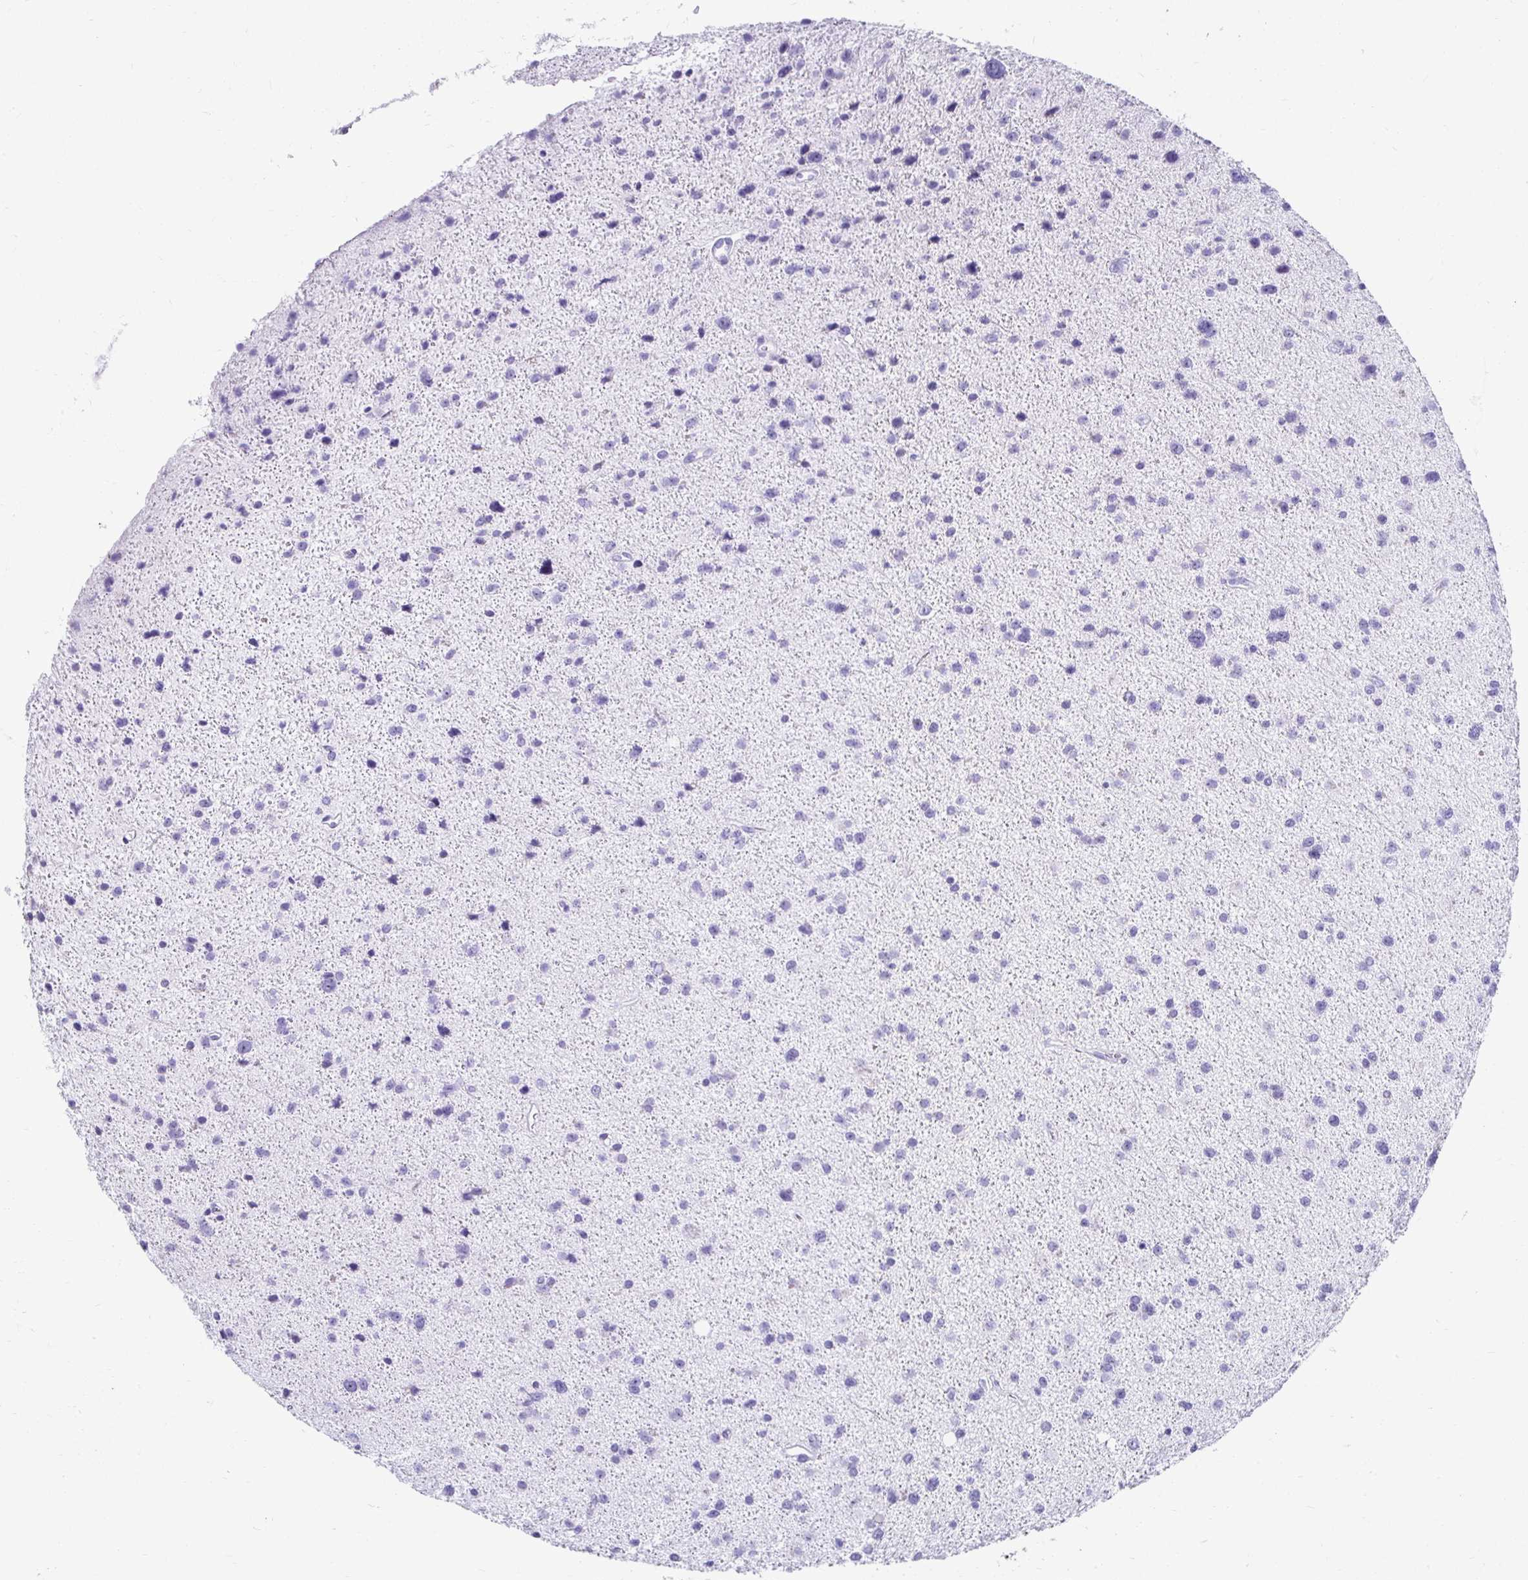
{"staining": {"intensity": "negative", "quantity": "none", "location": "none"}, "tissue": "glioma", "cell_type": "Tumor cells", "image_type": "cancer", "snomed": [{"axis": "morphology", "description": "Glioma, malignant, Low grade"}, {"axis": "topography", "description": "Brain"}], "caption": "This histopathology image is of low-grade glioma (malignant) stained with IHC to label a protein in brown with the nuclei are counter-stained blue. There is no positivity in tumor cells. Brightfield microscopy of IHC stained with DAB (3,3'-diaminobenzidine) (brown) and hematoxylin (blue), captured at high magnification.", "gene": "CST6", "patient": {"sex": "female", "age": 55}}